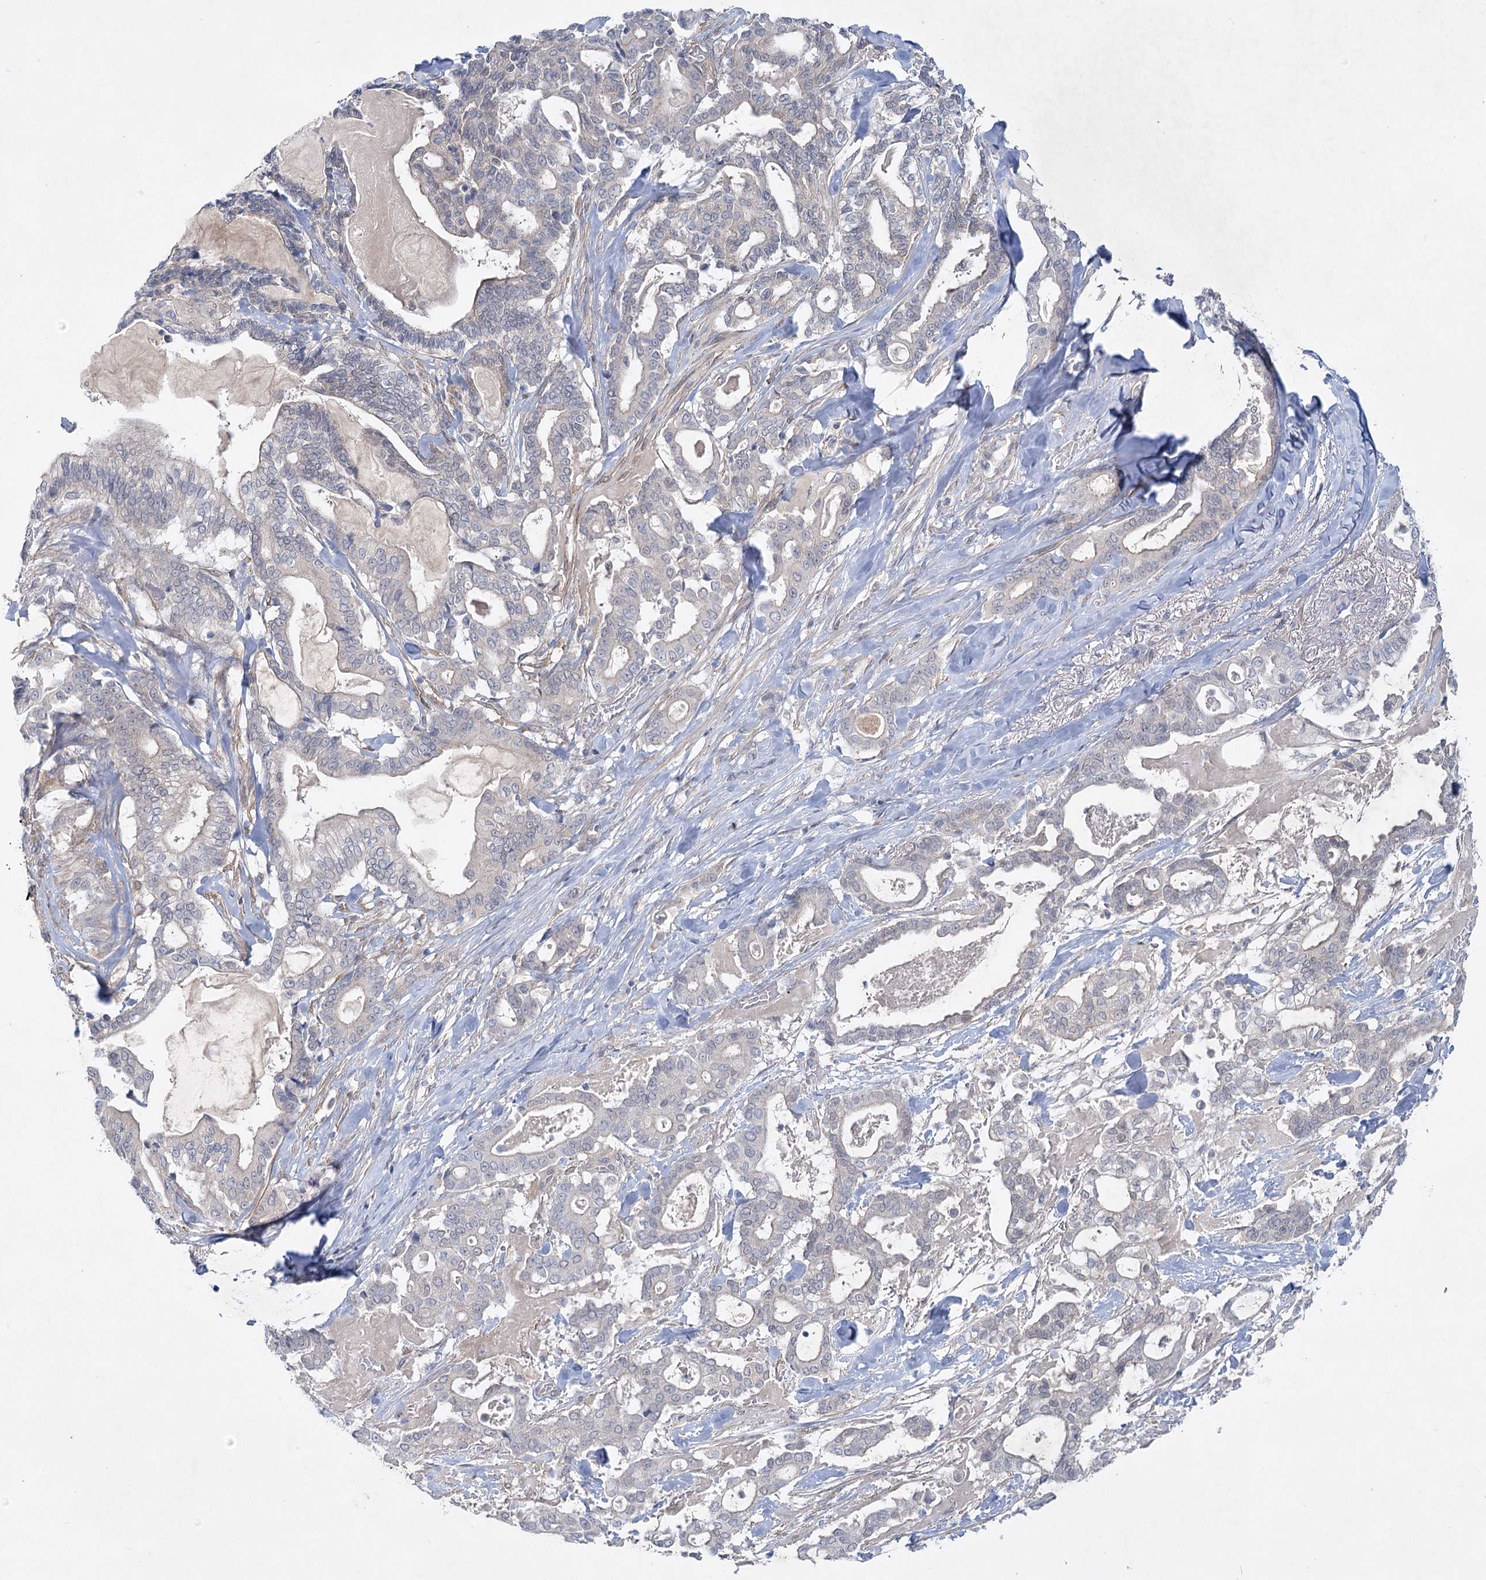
{"staining": {"intensity": "negative", "quantity": "none", "location": "none"}, "tissue": "pancreatic cancer", "cell_type": "Tumor cells", "image_type": "cancer", "snomed": [{"axis": "morphology", "description": "Adenocarcinoma, NOS"}, {"axis": "topography", "description": "Pancreas"}], "caption": "Human adenocarcinoma (pancreatic) stained for a protein using immunohistochemistry shows no staining in tumor cells.", "gene": "AAMDC", "patient": {"sex": "male", "age": 63}}